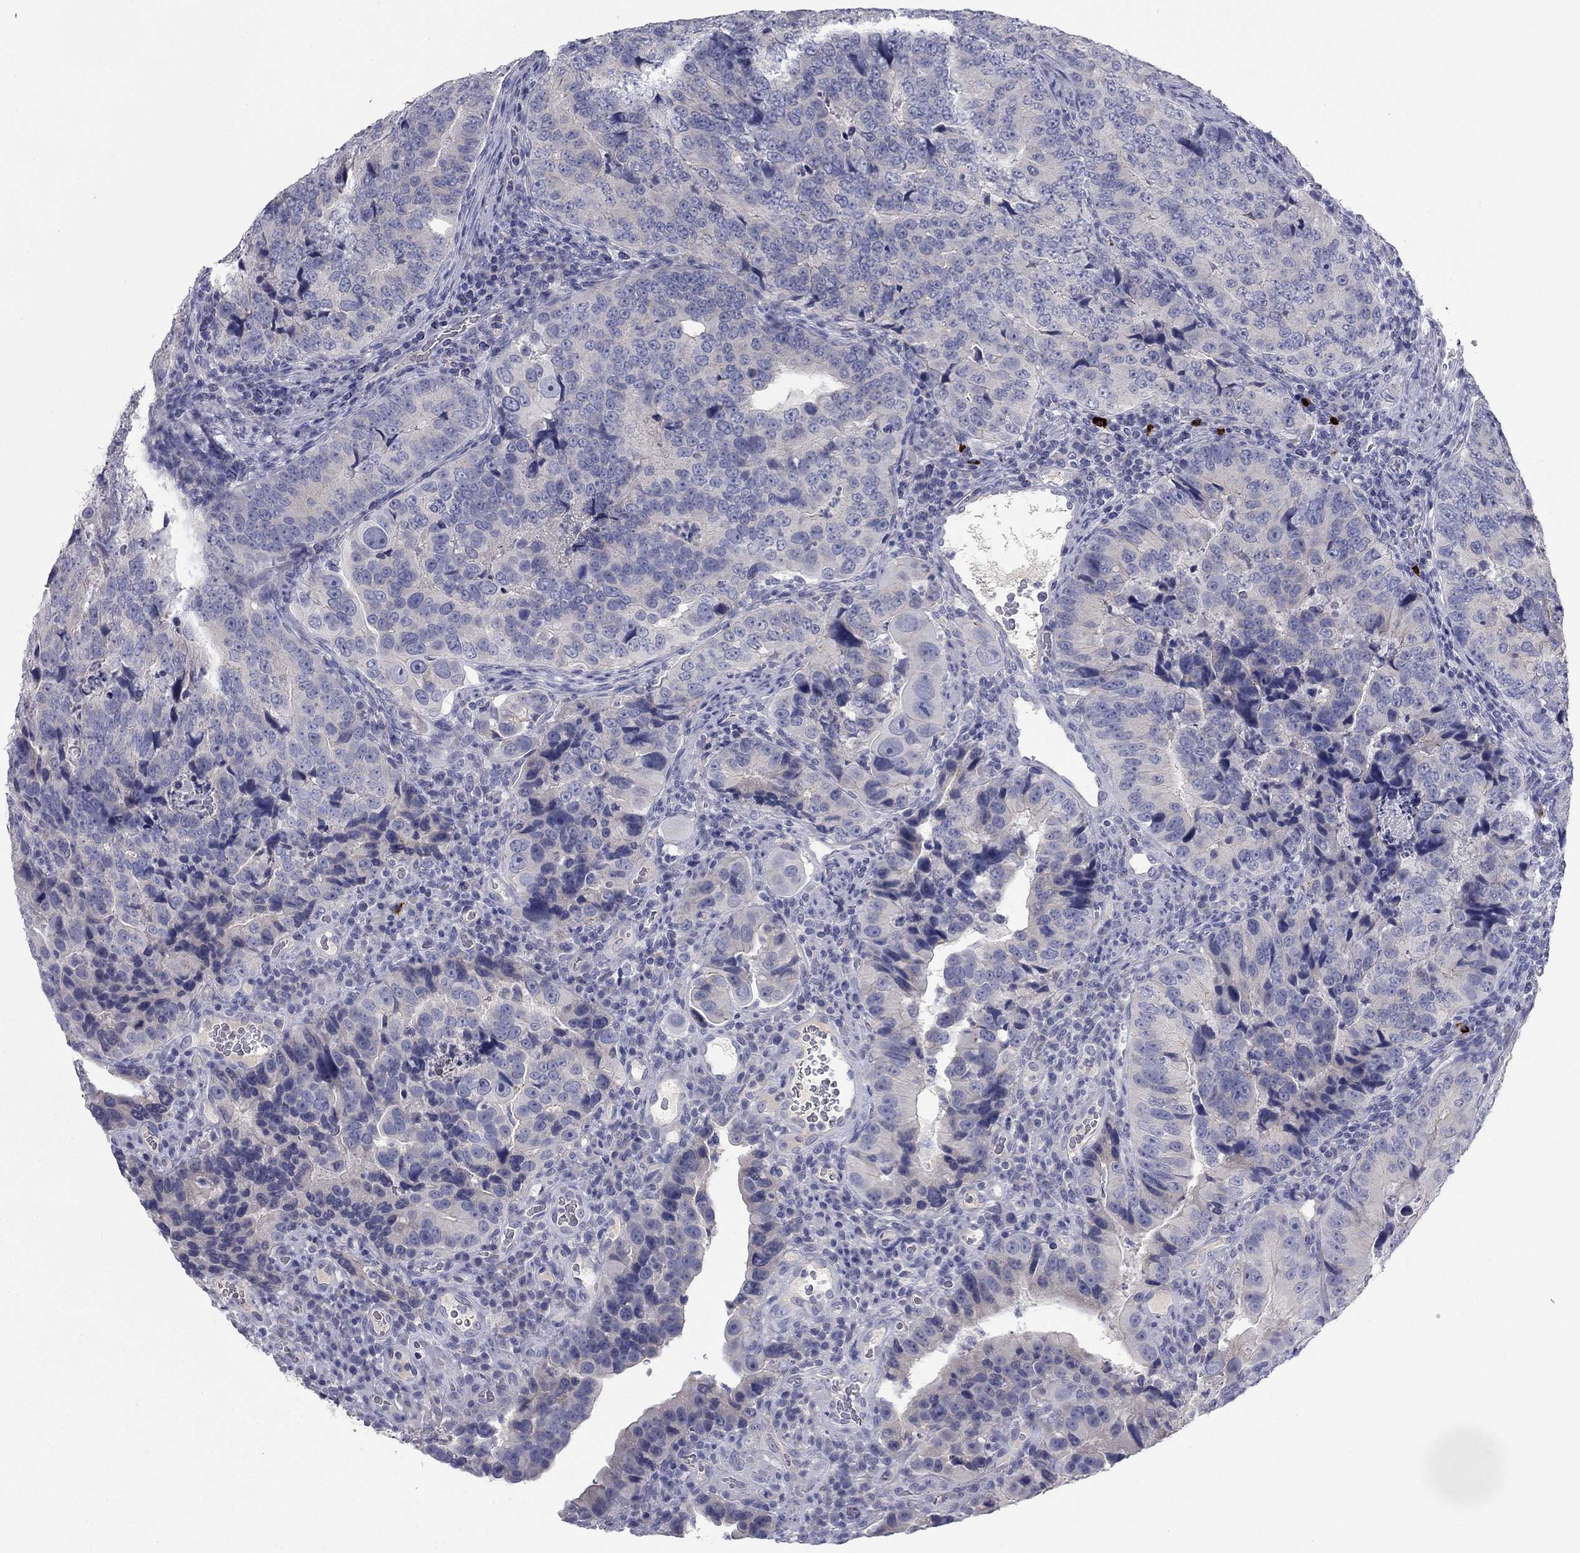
{"staining": {"intensity": "negative", "quantity": "none", "location": "none"}, "tissue": "colorectal cancer", "cell_type": "Tumor cells", "image_type": "cancer", "snomed": [{"axis": "morphology", "description": "Adenocarcinoma, NOS"}, {"axis": "topography", "description": "Colon"}], "caption": "Immunohistochemistry (IHC) of adenocarcinoma (colorectal) demonstrates no staining in tumor cells. (DAB immunohistochemistry (IHC), high magnification).", "gene": "CNTNAP4", "patient": {"sex": "female", "age": 72}}